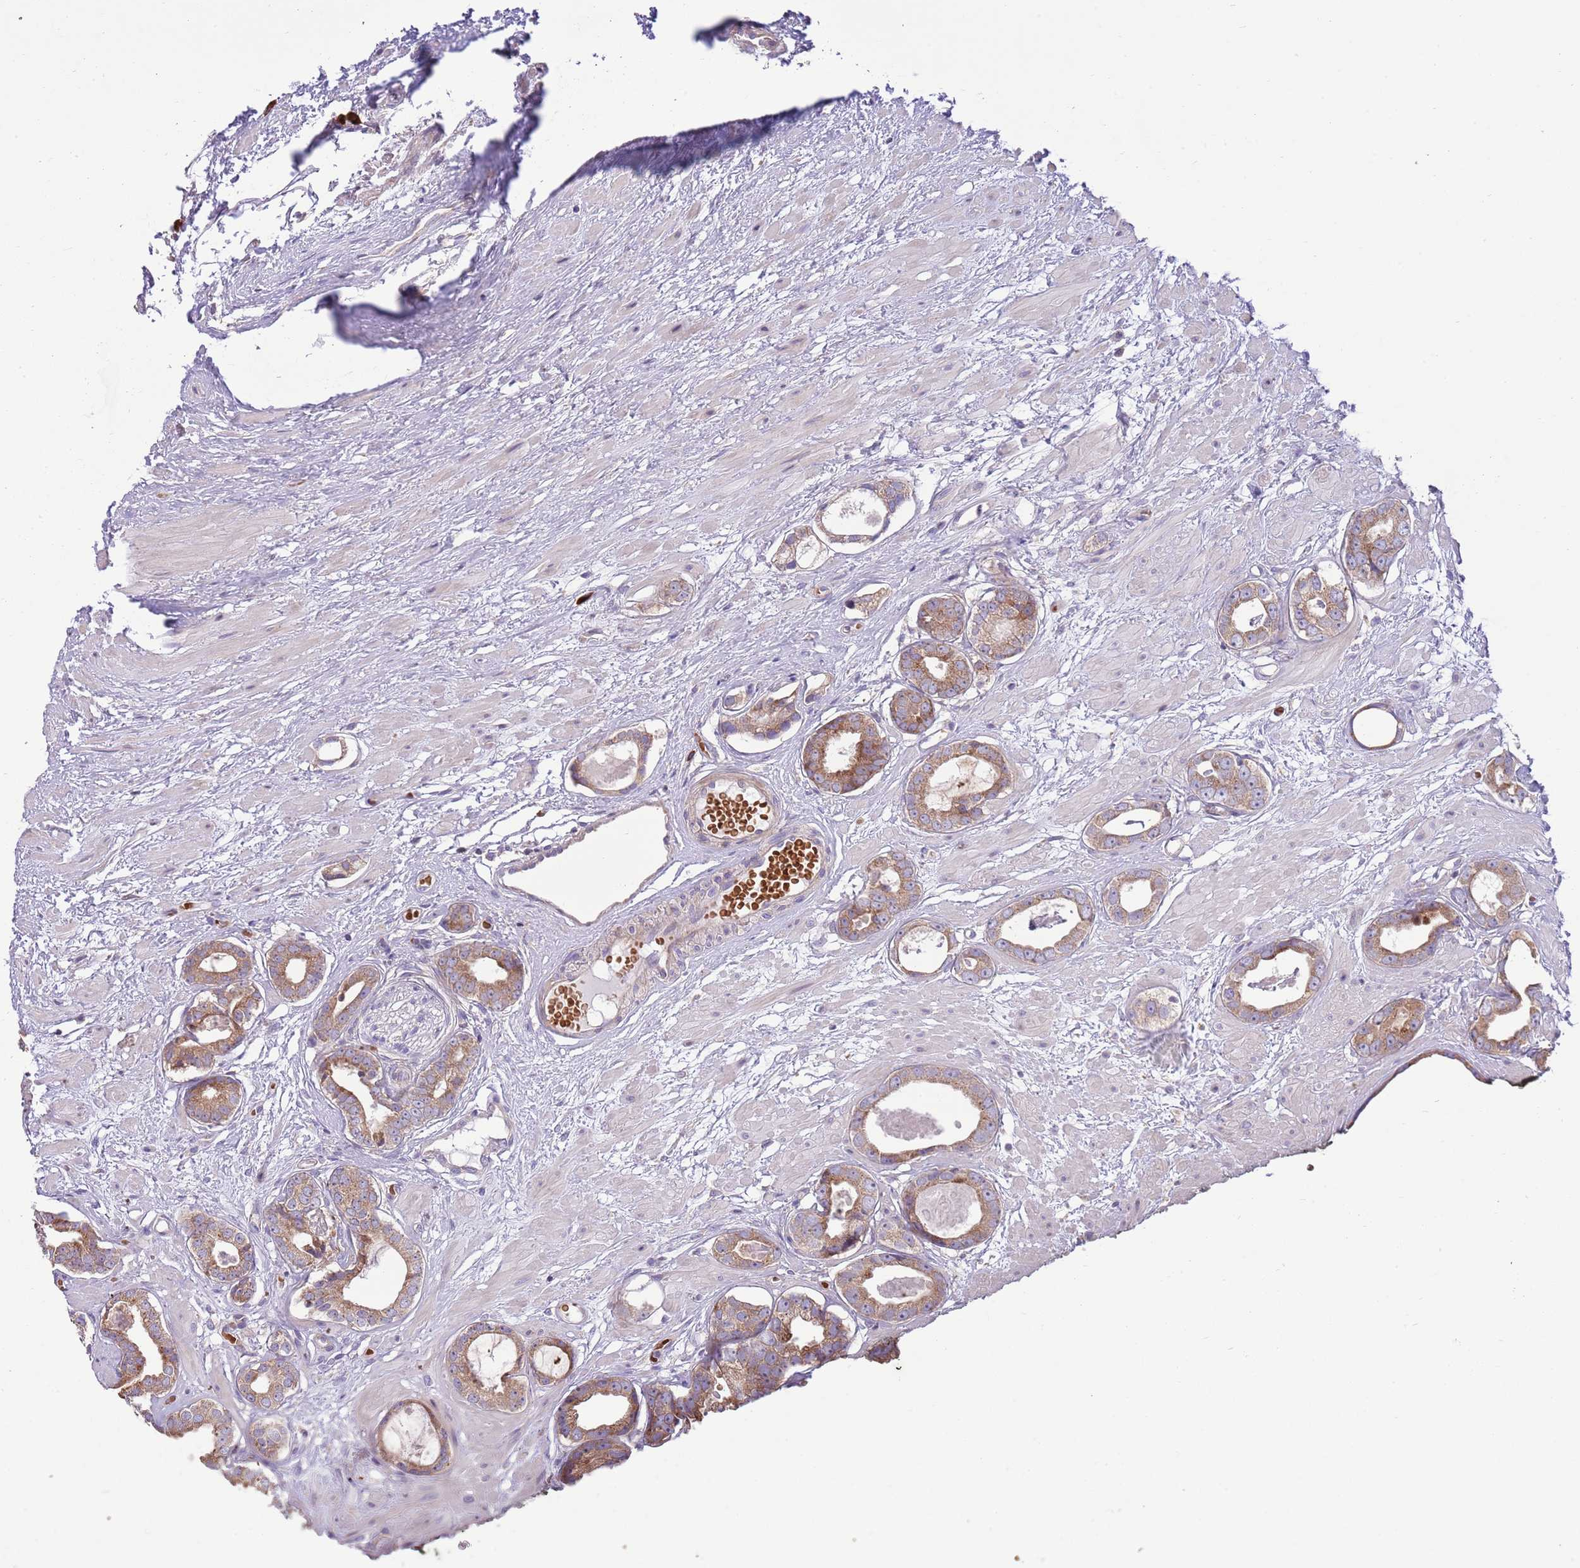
{"staining": {"intensity": "moderate", "quantity": ">75%", "location": "cytoplasmic/membranous"}, "tissue": "prostate cancer", "cell_type": "Tumor cells", "image_type": "cancer", "snomed": [{"axis": "morphology", "description": "Adenocarcinoma, Low grade"}, {"axis": "topography", "description": "Prostate"}], "caption": "The micrograph shows a brown stain indicating the presence of a protein in the cytoplasmic/membranous of tumor cells in prostate low-grade adenocarcinoma. (Stains: DAB in brown, nuclei in blue, Microscopy: brightfield microscopy at high magnification).", "gene": "DAND5", "patient": {"sex": "male", "age": 64}}